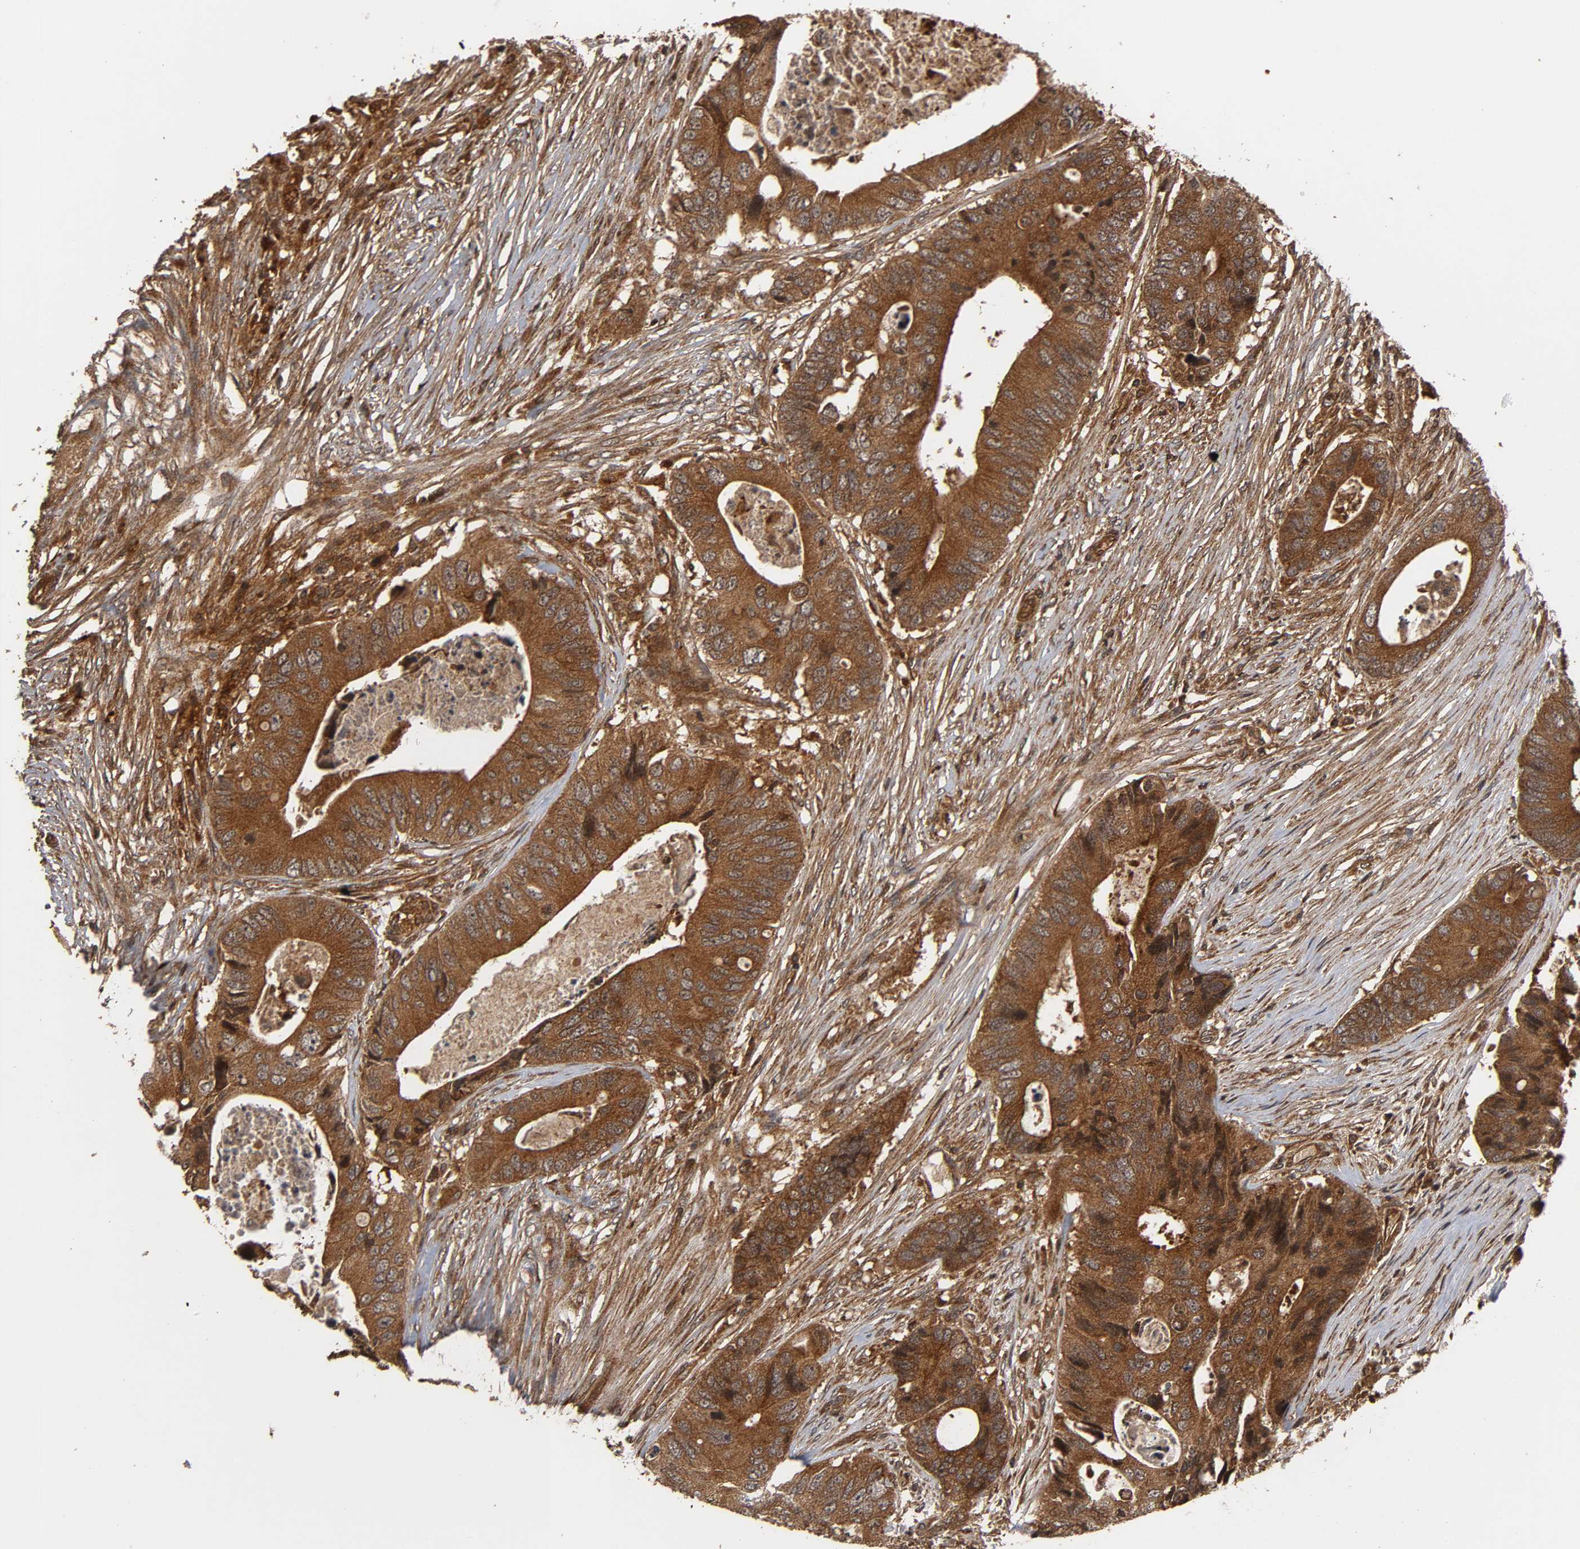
{"staining": {"intensity": "strong", "quantity": ">75%", "location": "cytoplasmic/membranous"}, "tissue": "colorectal cancer", "cell_type": "Tumor cells", "image_type": "cancer", "snomed": [{"axis": "morphology", "description": "Adenocarcinoma, NOS"}, {"axis": "topography", "description": "Colon"}], "caption": "Tumor cells reveal high levels of strong cytoplasmic/membranous expression in about >75% of cells in colorectal adenocarcinoma.", "gene": "IKBKB", "patient": {"sex": "male", "age": 71}}